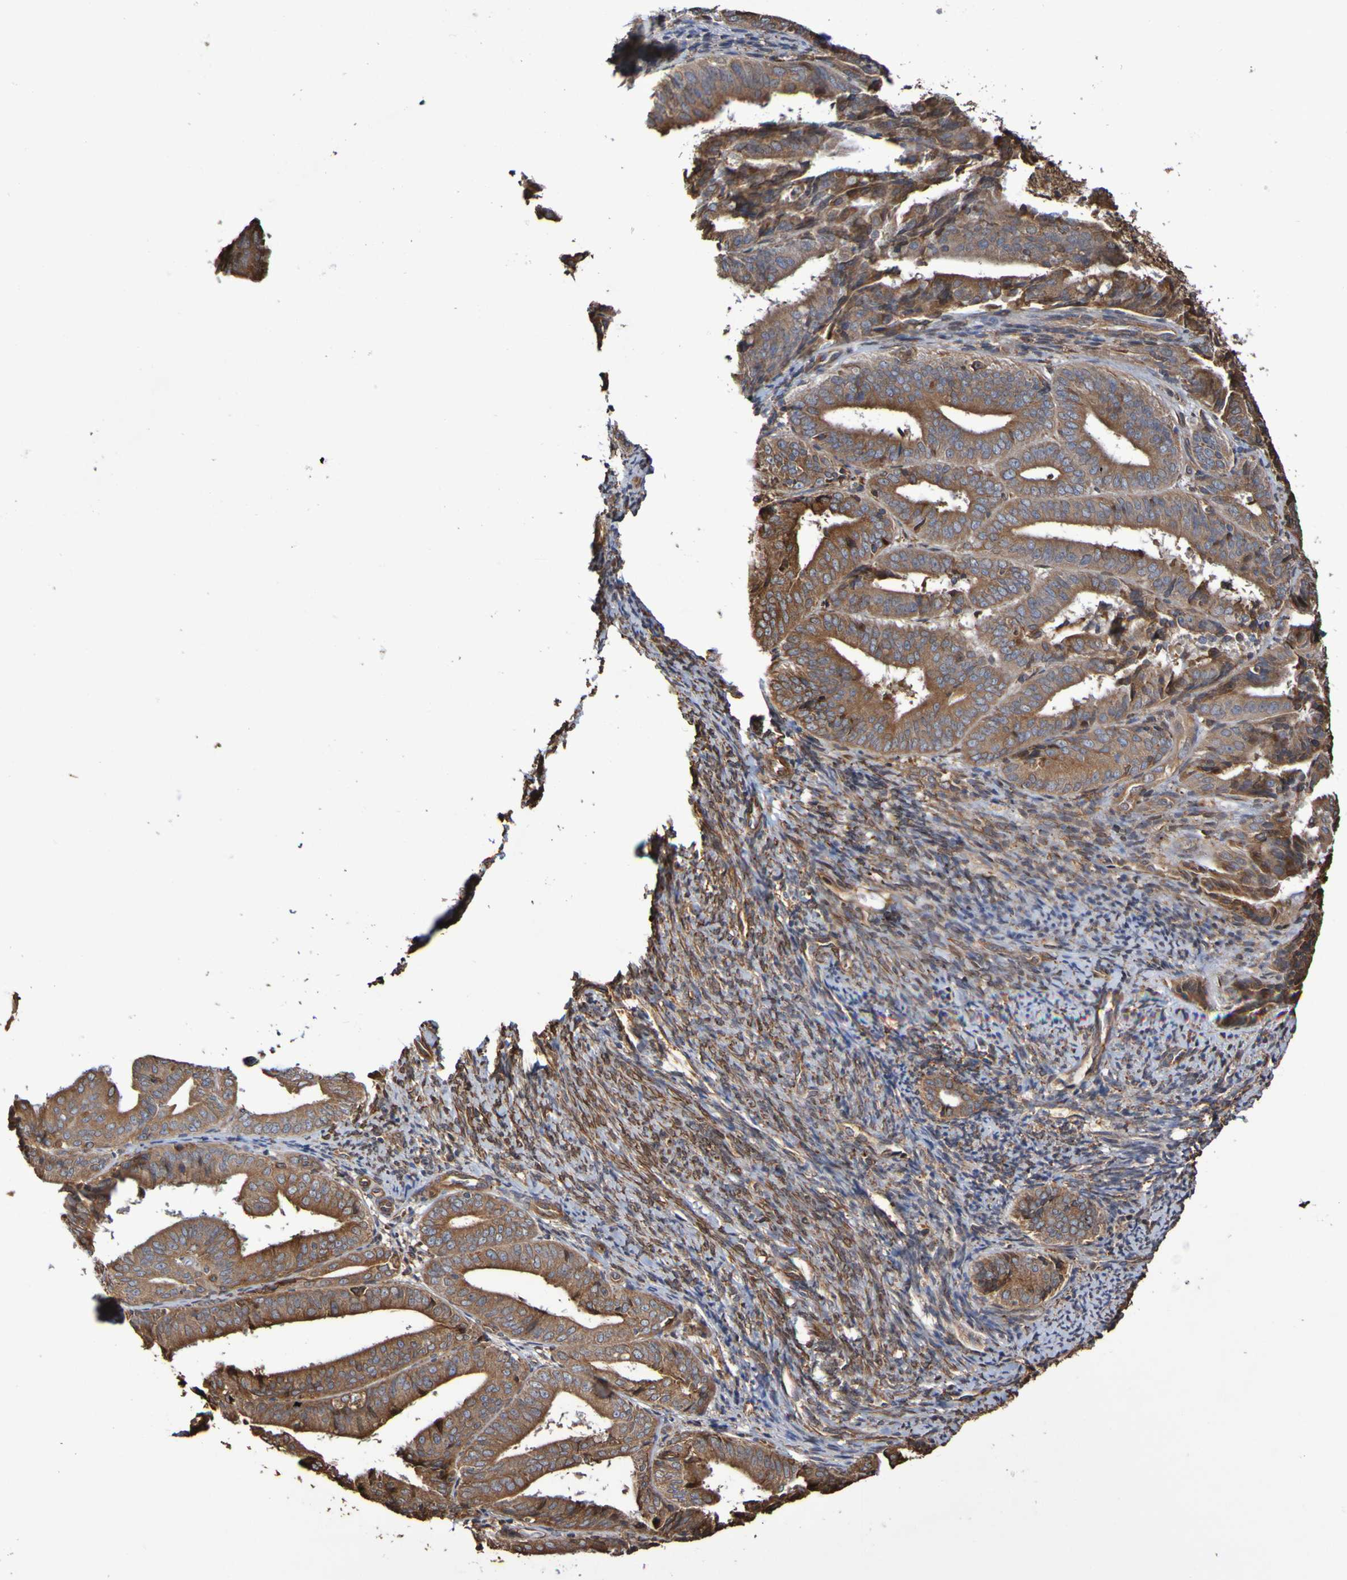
{"staining": {"intensity": "weak", "quantity": ">75%", "location": "cytoplasmic/membranous"}, "tissue": "endometrial cancer", "cell_type": "Tumor cells", "image_type": "cancer", "snomed": [{"axis": "morphology", "description": "Adenocarcinoma, NOS"}, {"axis": "topography", "description": "Endometrium"}], "caption": "Tumor cells reveal low levels of weak cytoplasmic/membranous positivity in about >75% of cells in endometrial adenocarcinoma.", "gene": "RAB11A", "patient": {"sex": "female", "age": 63}}